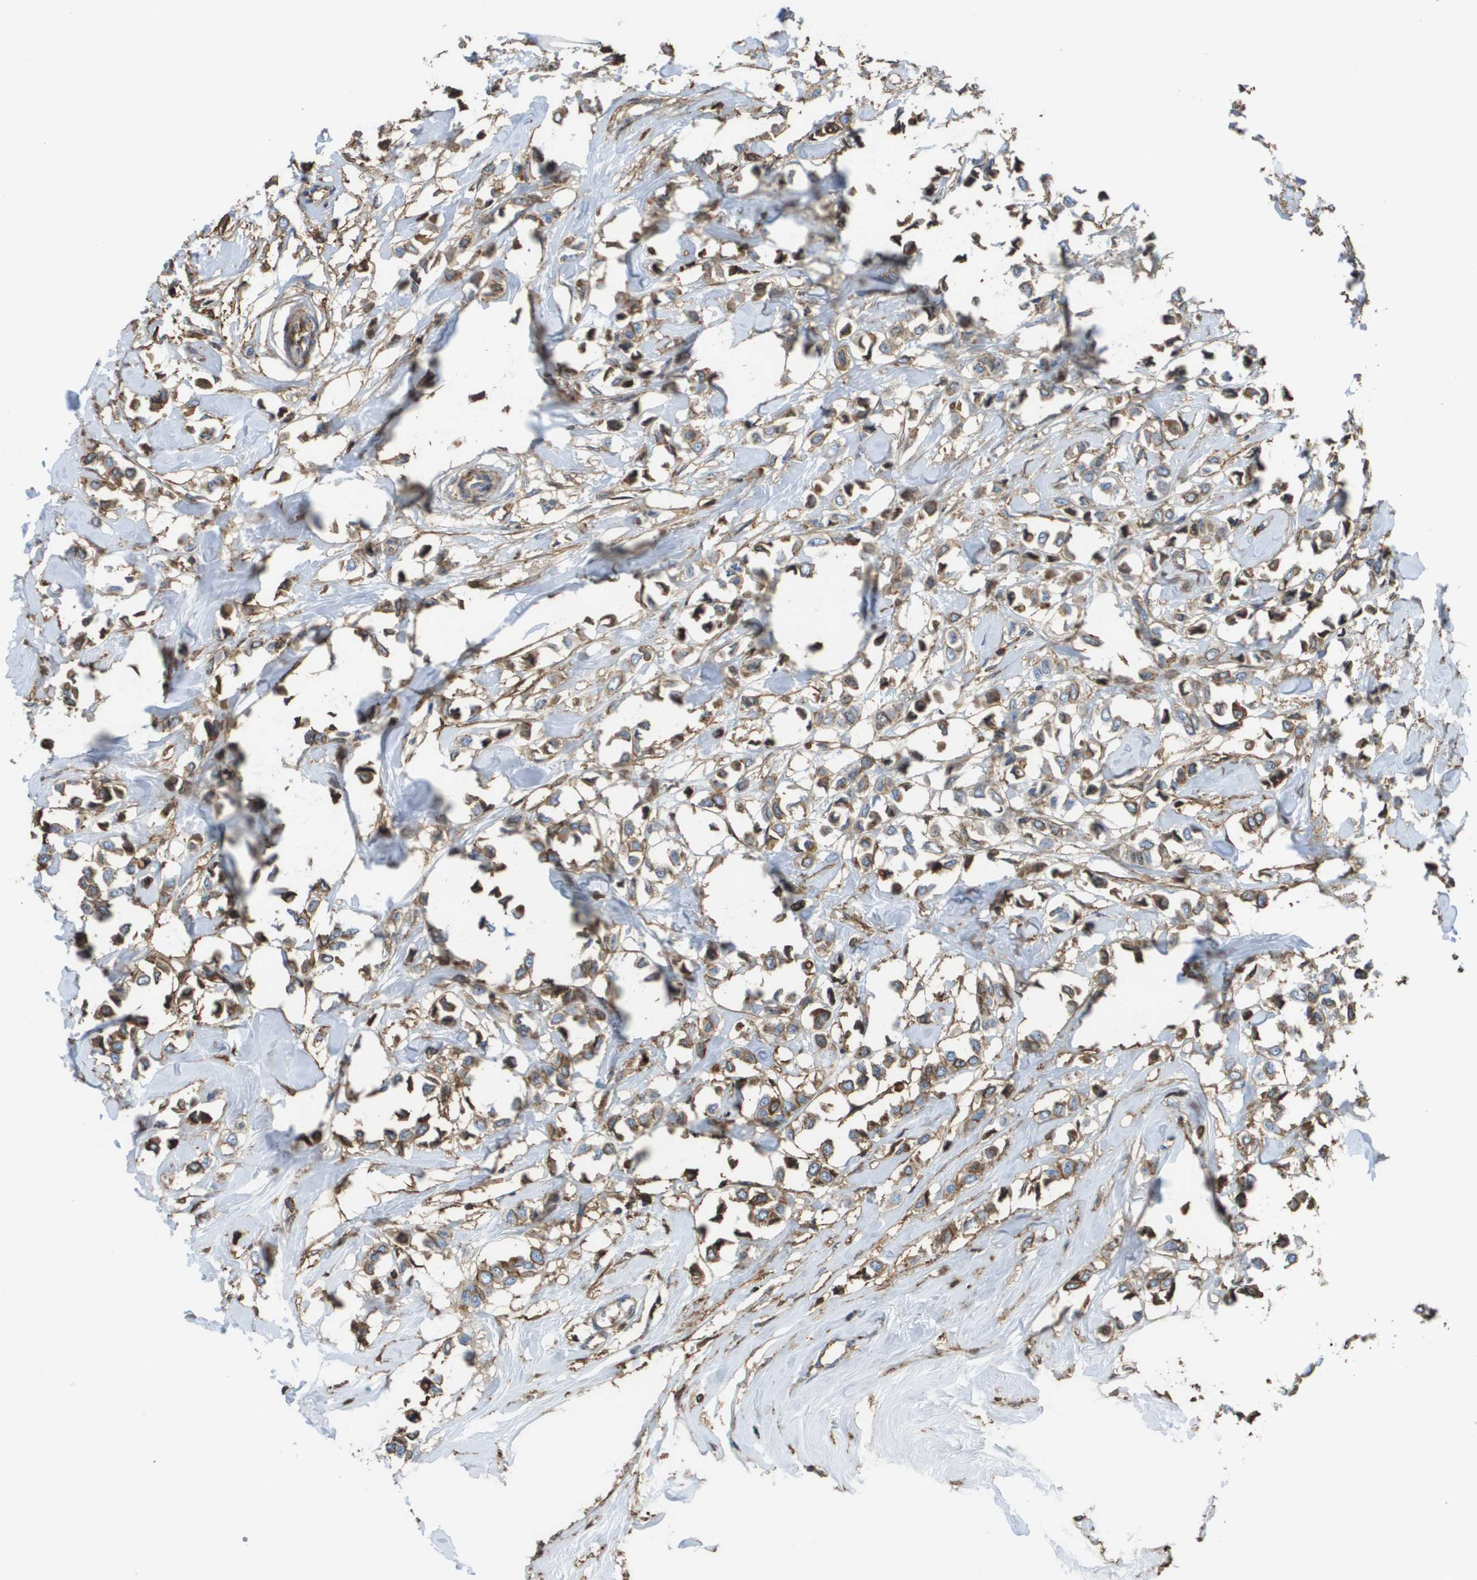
{"staining": {"intensity": "weak", "quantity": ">75%", "location": "cytoplasmic/membranous"}, "tissue": "breast cancer", "cell_type": "Tumor cells", "image_type": "cancer", "snomed": [{"axis": "morphology", "description": "Lobular carcinoma"}, {"axis": "topography", "description": "Breast"}], "caption": "DAB (3,3'-diaminobenzidine) immunohistochemical staining of breast cancer (lobular carcinoma) reveals weak cytoplasmic/membranous protein staining in about >75% of tumor cells.", "gene": "PASK", "patient": {"sex": "female", "age": 51}}